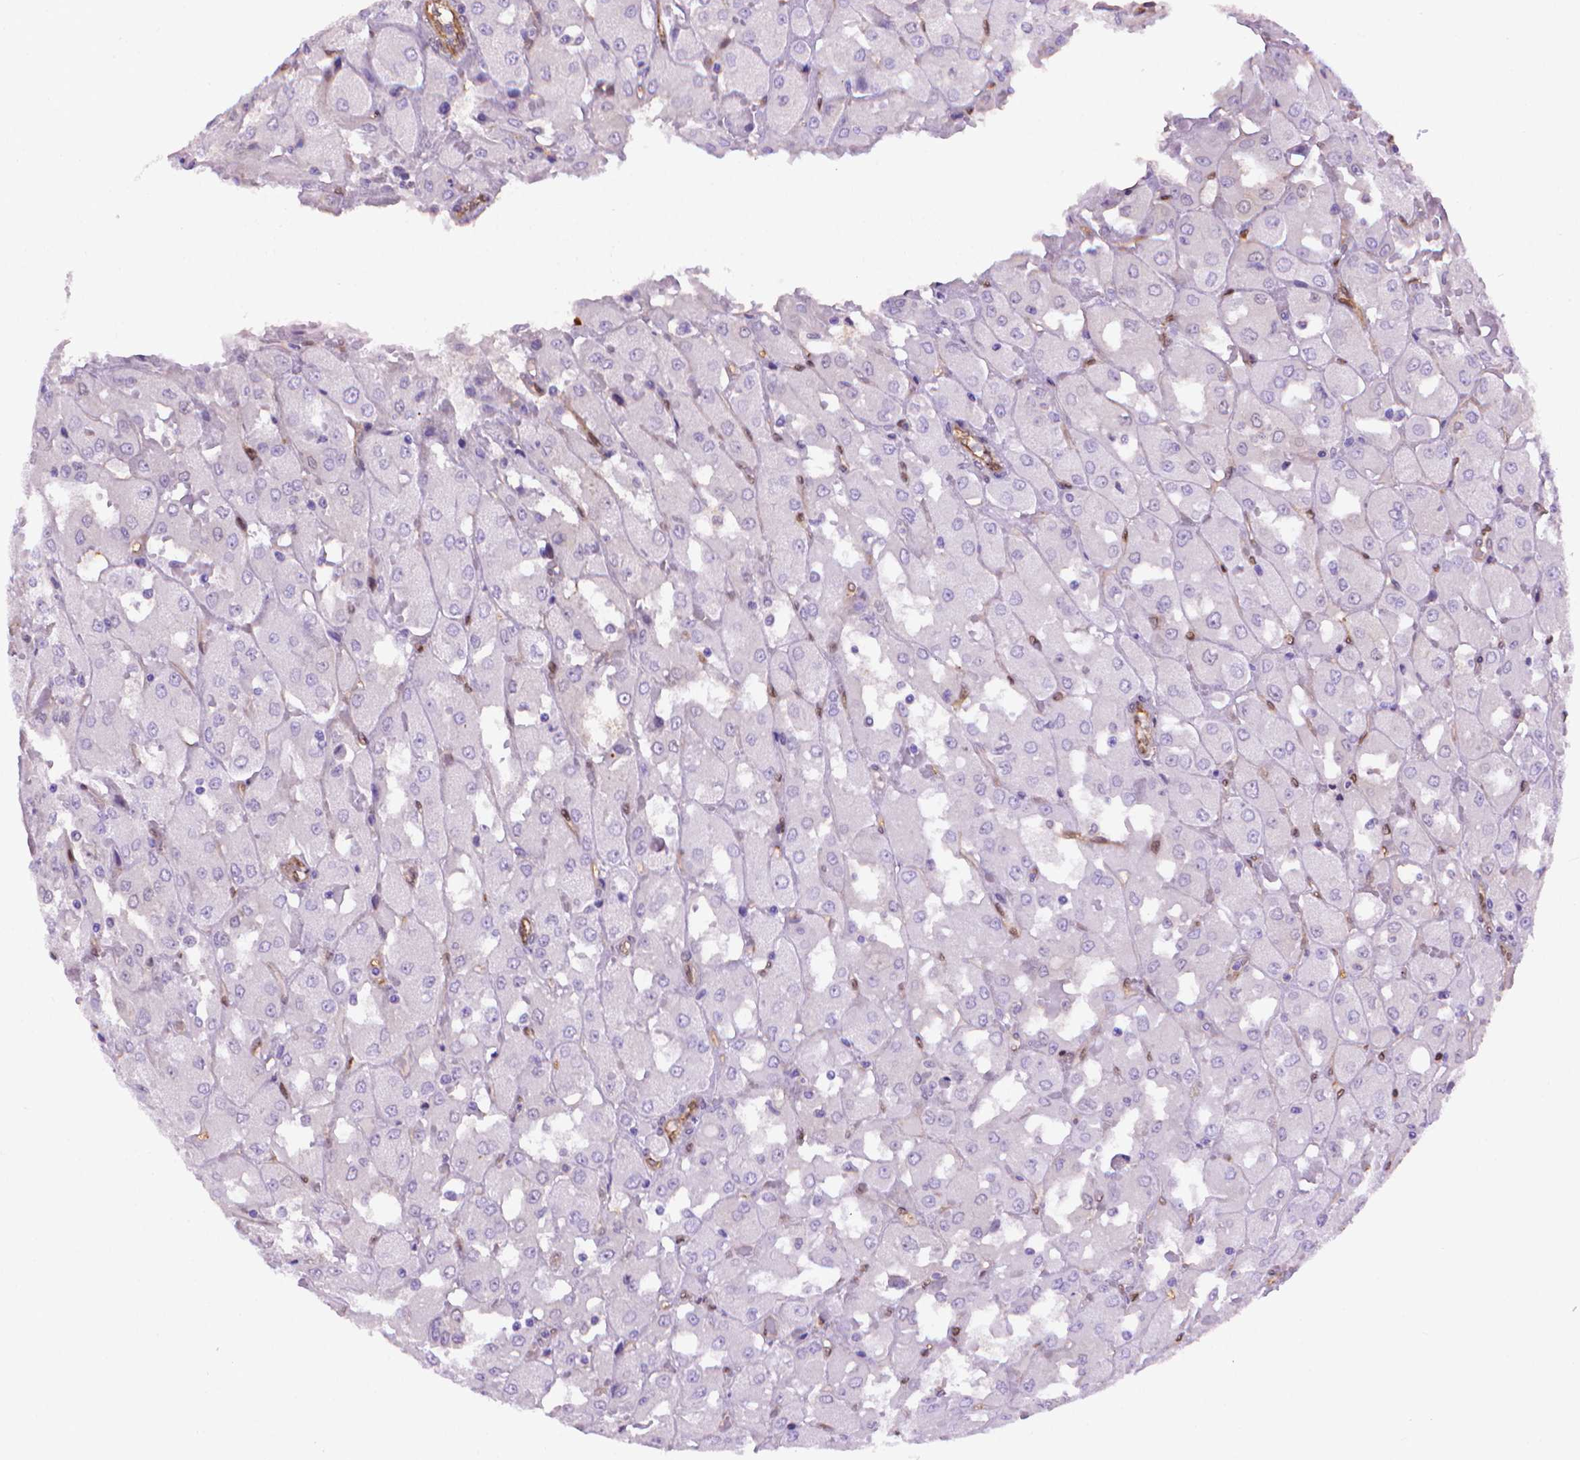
{"staining": {"intensity": "negative", "quantity": "none", "location": "none"}, "tissue": "renal cancer", "cell_type": "Tumor cells", "image_type": "cancer", "snomed": [{"axis": "morphology", "description": "Adenocarcinoma, NOS"}, {"axis": "topography", "description": "Kidney"}], "caption": "This is an IHC histopathology image of human renal cancer (adenocarcinoma). There is no expression in tumor cells.", "gene": "CLIC4", "patient": {"sex": "male", "age": 72}}